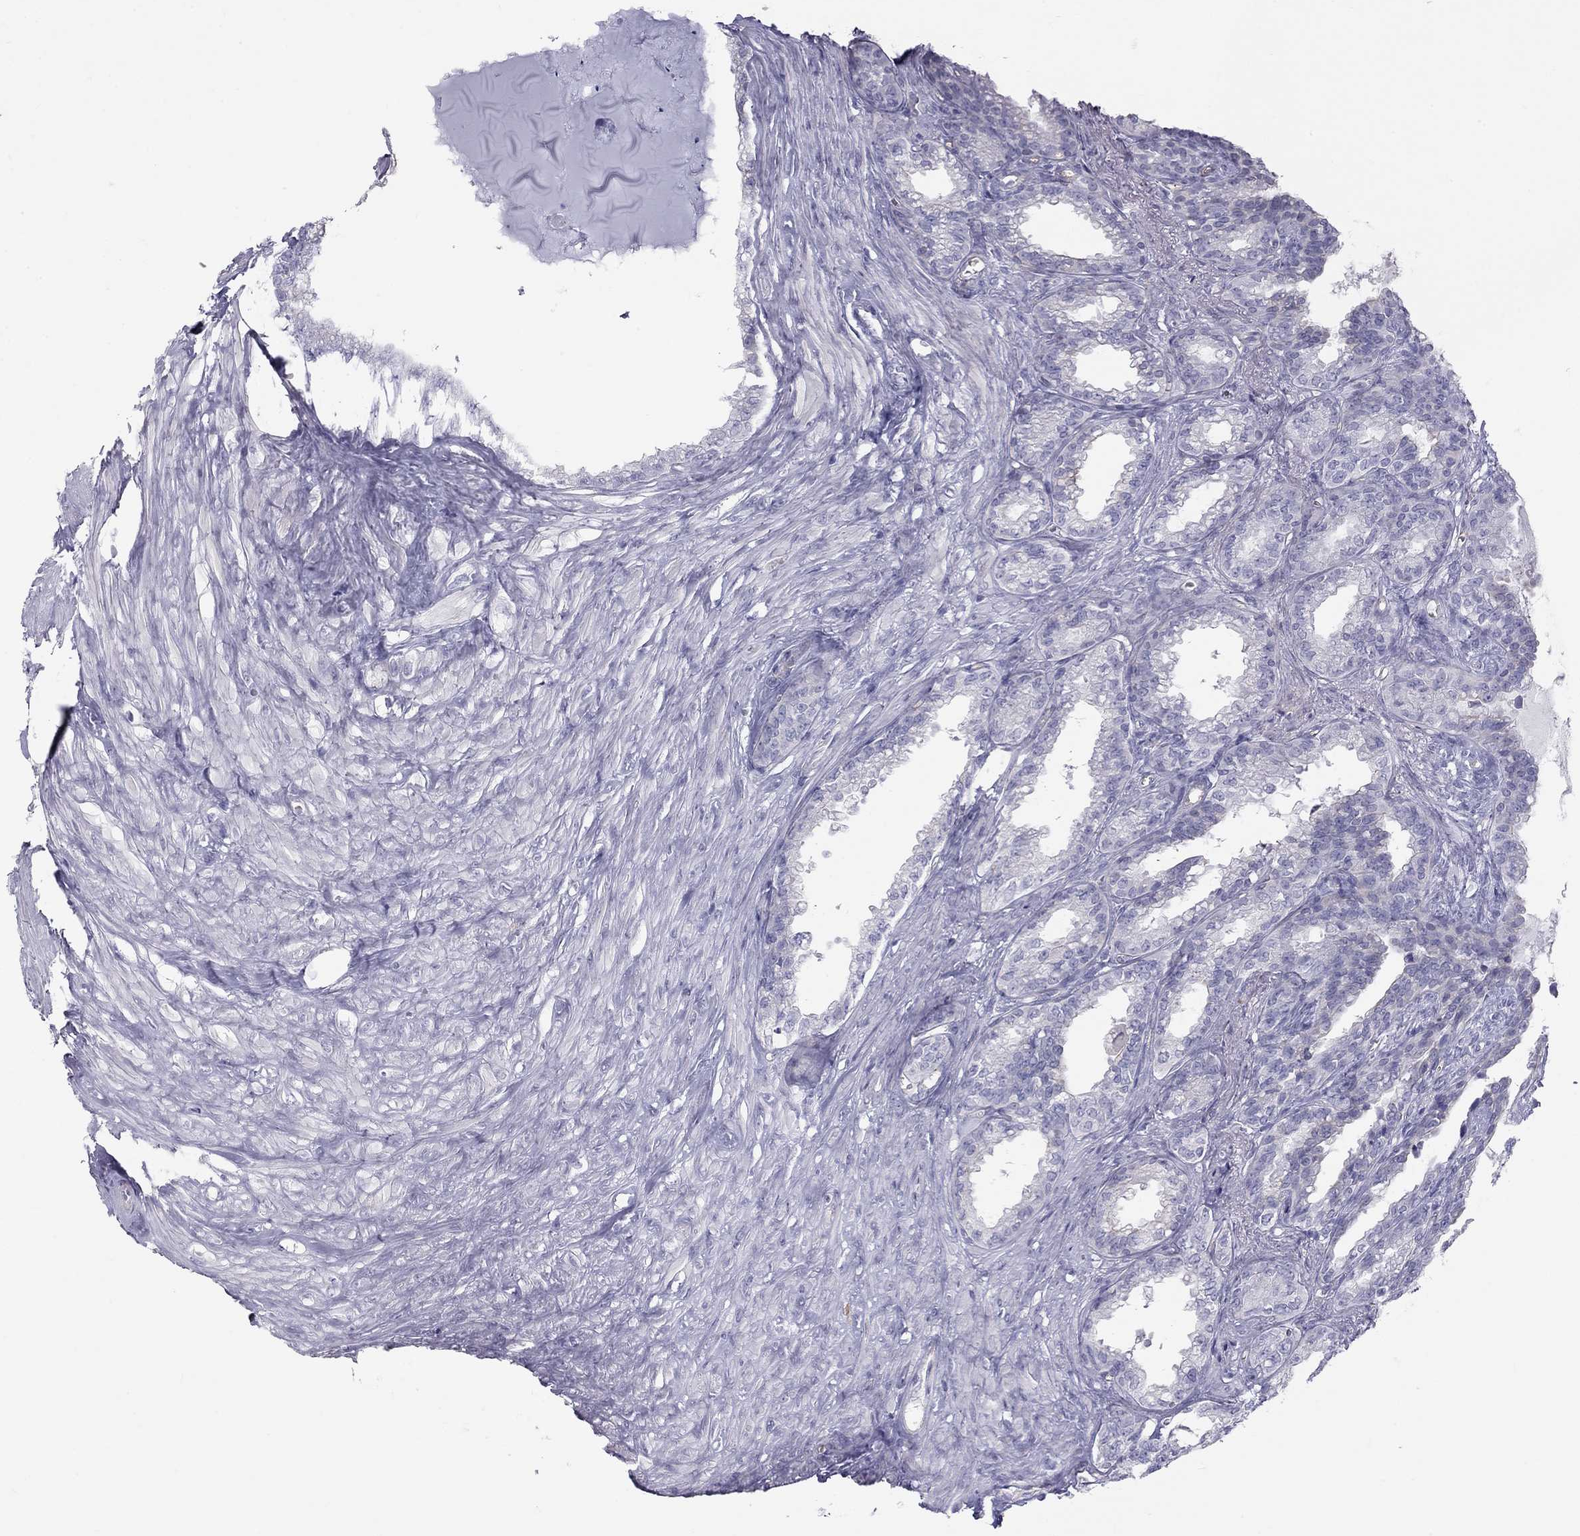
{"staining": {"intensity": "negative", "quantity": "none", "location": "none"}, "tissue": "seminal vesicle", "cell_type": "Glandular cells", "image_type": "normal", "snomed": [{"axis": "morphology", "description": "Normal tissue, NOS"}, {"axis": "morphology", "description": "Urothelial carcinoma, NOS"}, {"axis": "topography", "description": "Urinary bladder"}, {"axis": "topography", "description": "Seminal veicle"}], "caption": "This is an immunohistochemistry micrograph of benign human seminal vesicle. There is no staining in glandular cells.", "gene": "TDRD6", "patient": {"sex": "male", "age": 76}}